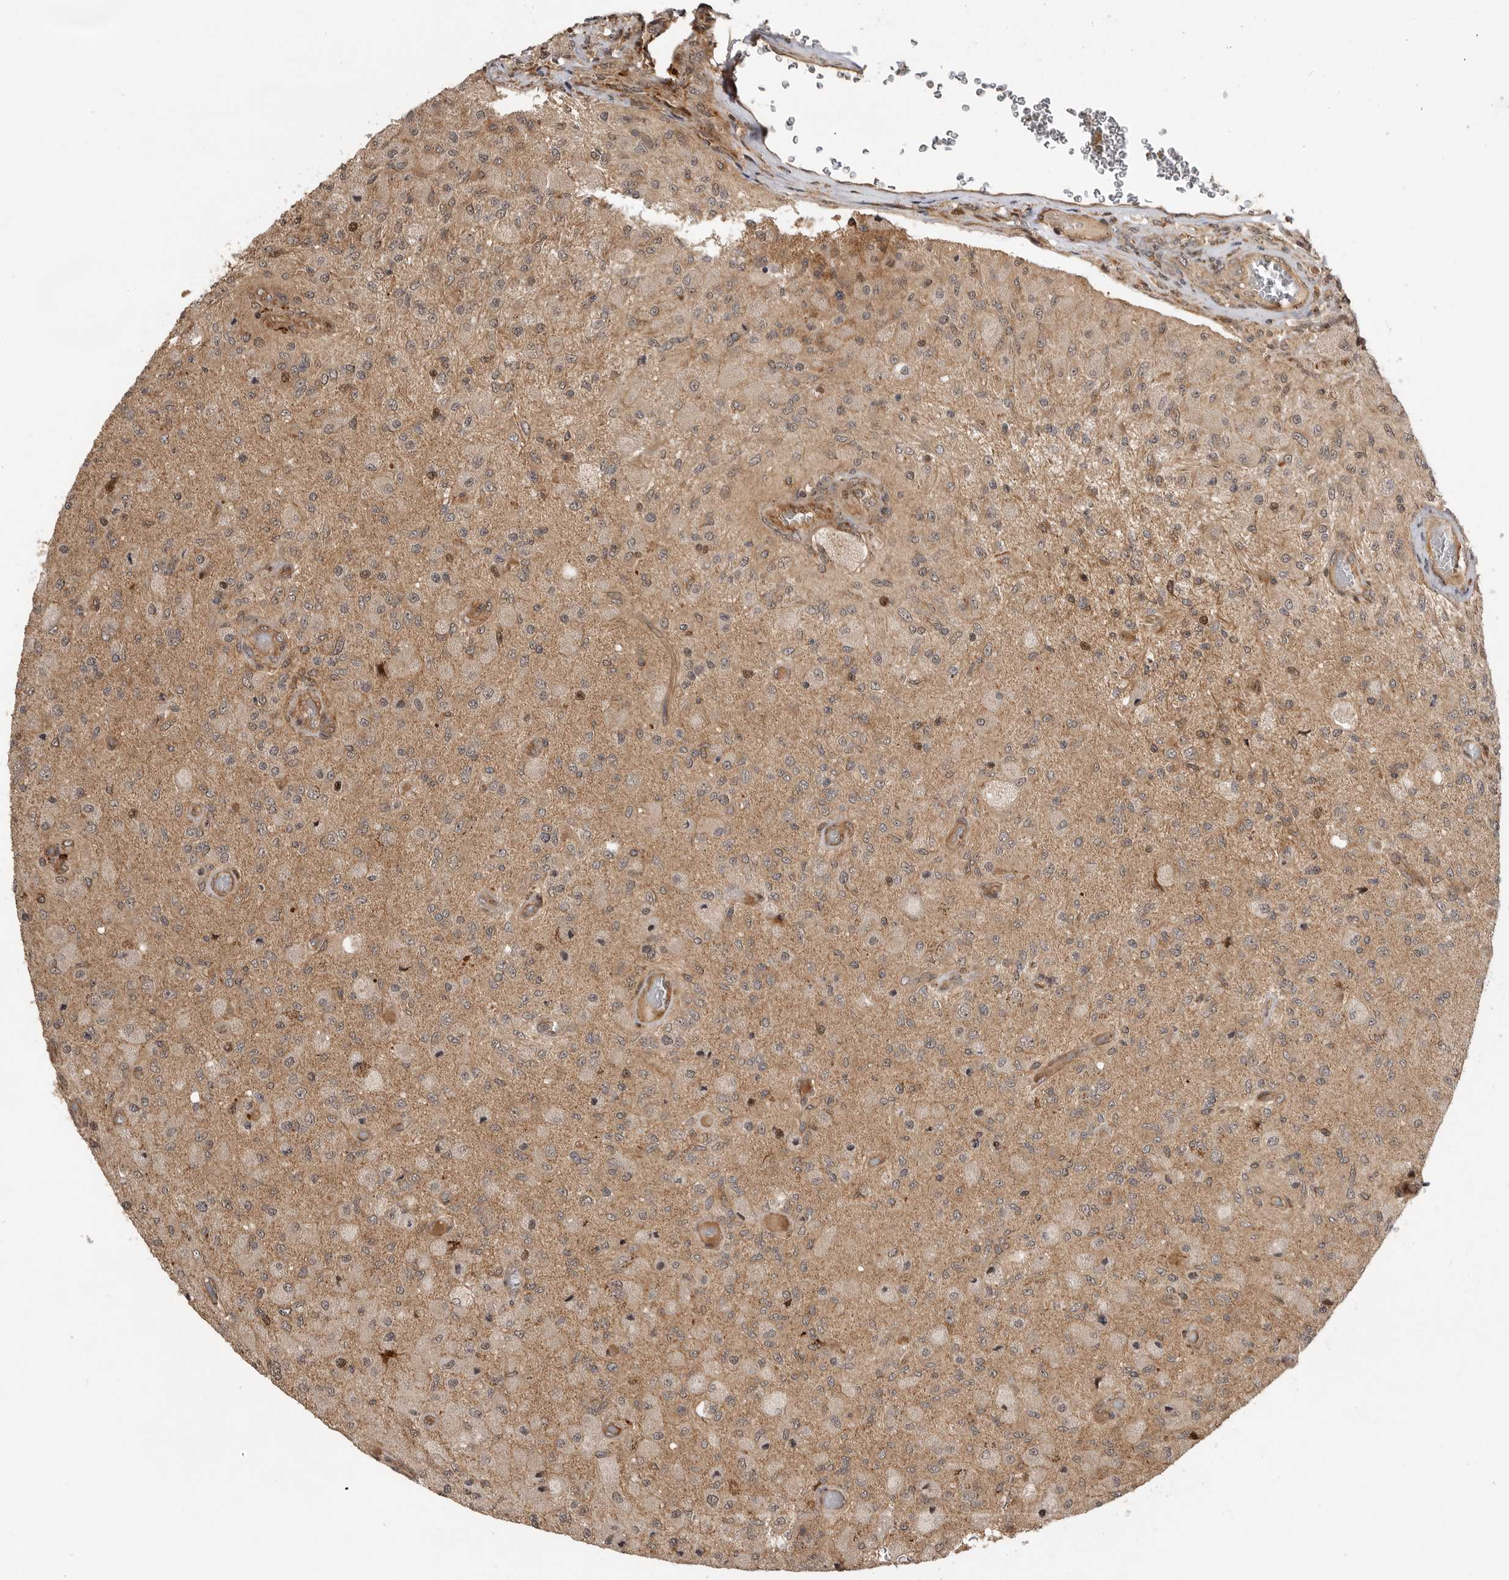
{"staining": {"intensity": "weak", "quantity": ">75%", "location": "cytoplasmic/membranous"}, "tissue": "glioma", "cell_type": "Tumor cells", "image_type": "cancer", "snomed": [{"axis": "morphology", "description": "Normal tissue, NOS"}, {"axis": "morphology", "description": "Glioma, malignant, High grade"}, {"axis": "topography", "description": "Cerebral cortex"}], "caption": "Immunohistochemistry (IHC) (DAB) staining of glioma demonstrates weak cytoplasmic/membranous protein expression in approximately >75% of tumor cells.", "gene": "ADPRS", "patient": {"sex": "male", "age": 77}}